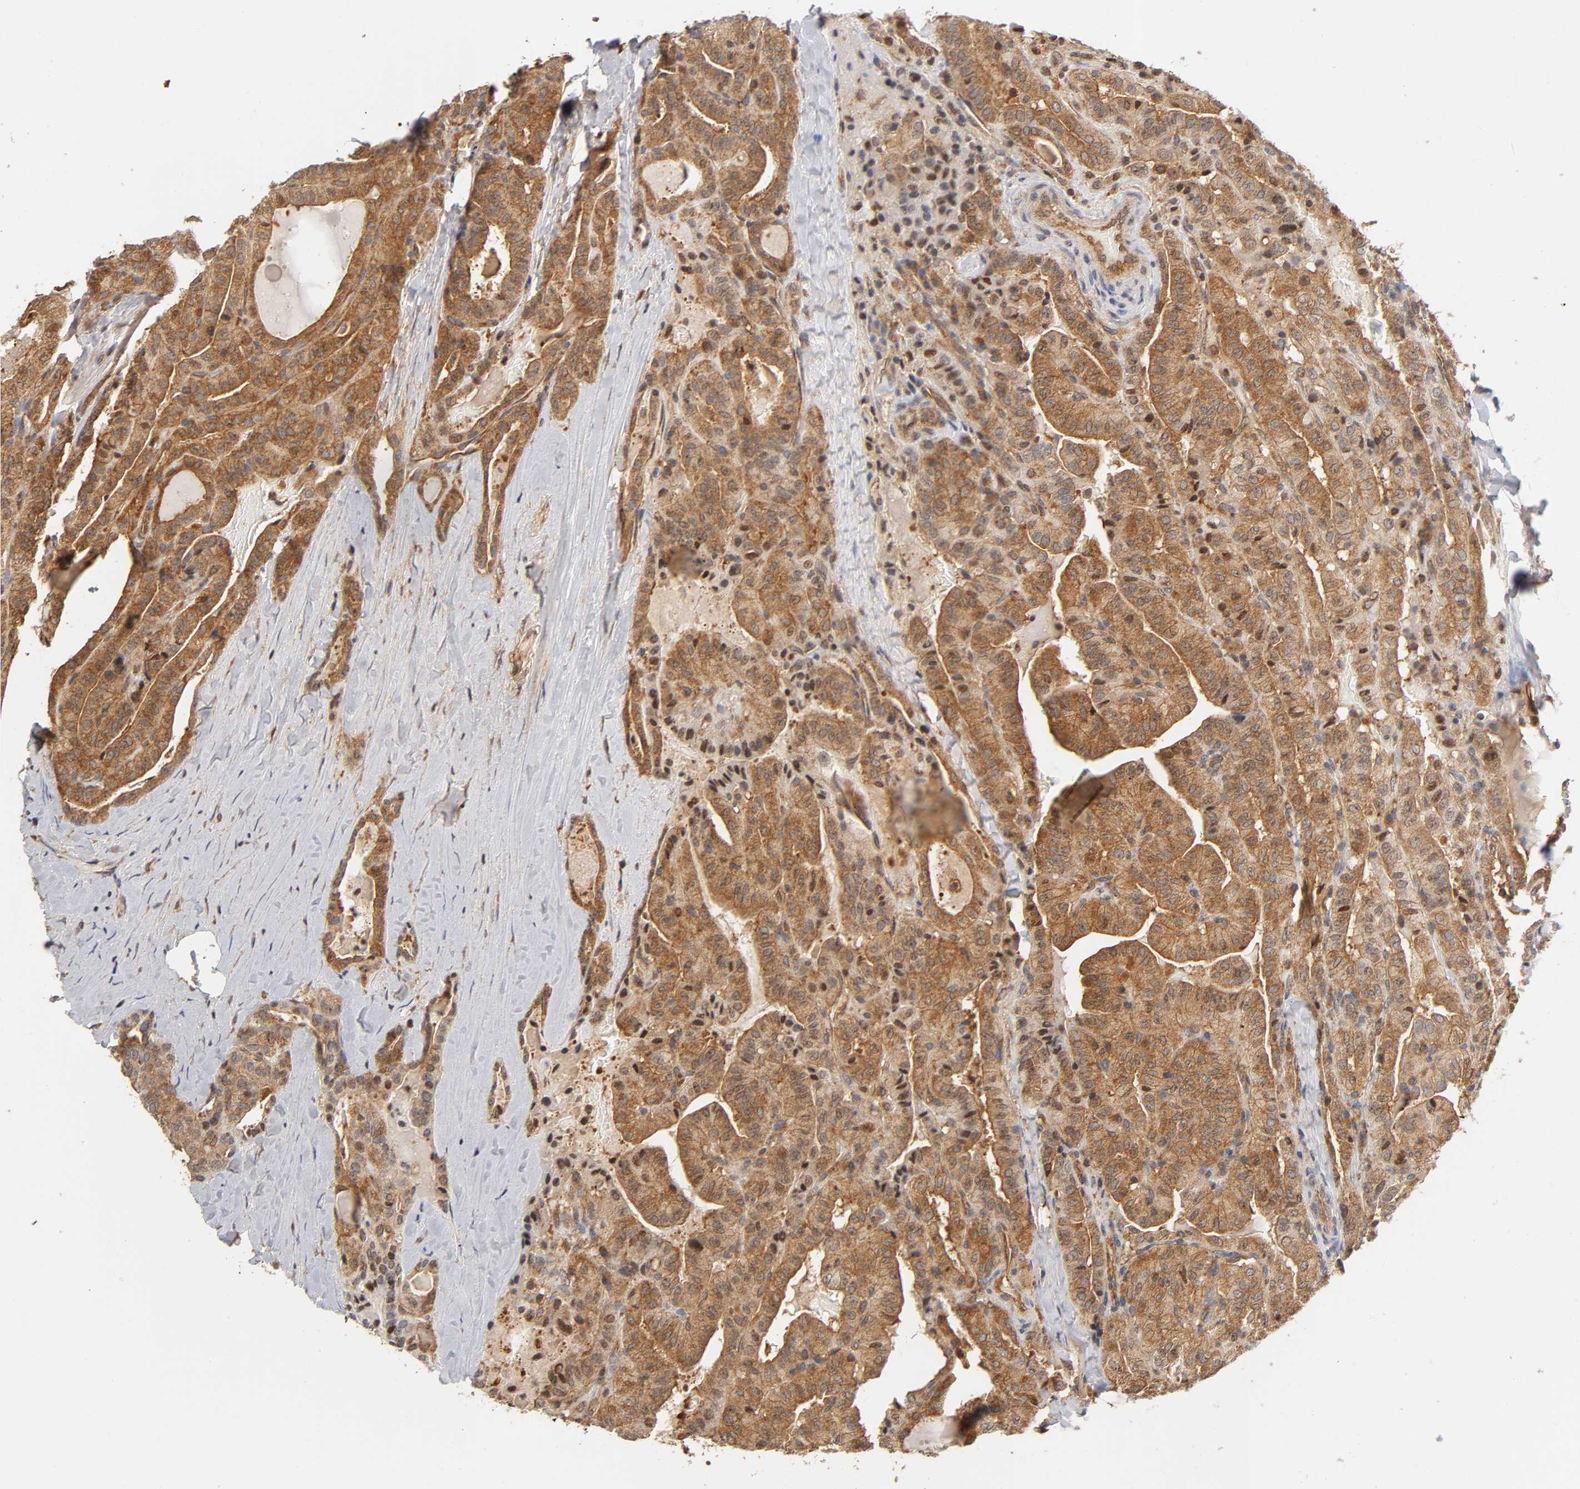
{"staining": {"intensity": "moderate", "quantity": ">75%", "location": "cytoplasmic/membranous"}, "tissue": "thyroid cancer", "cell_type": "Tumor cells", "image_type": "cancer", "snomed": [{"axis": "morphology", "description": "Papillary adenocarcinoma, NOS"}, {"axis": "topography", "description": "Thyroid gland"}], "caption": "Approximately >75% of tumor cells in thyroid cancer (papillary adenocarcinoma) demonstrate moderate cytoplasmic/membranous protein expression as visualized by brown immunohistochemical staining.", "gene": "PAFAH1B1", "patient": {"sex": "male", "age": 77}}